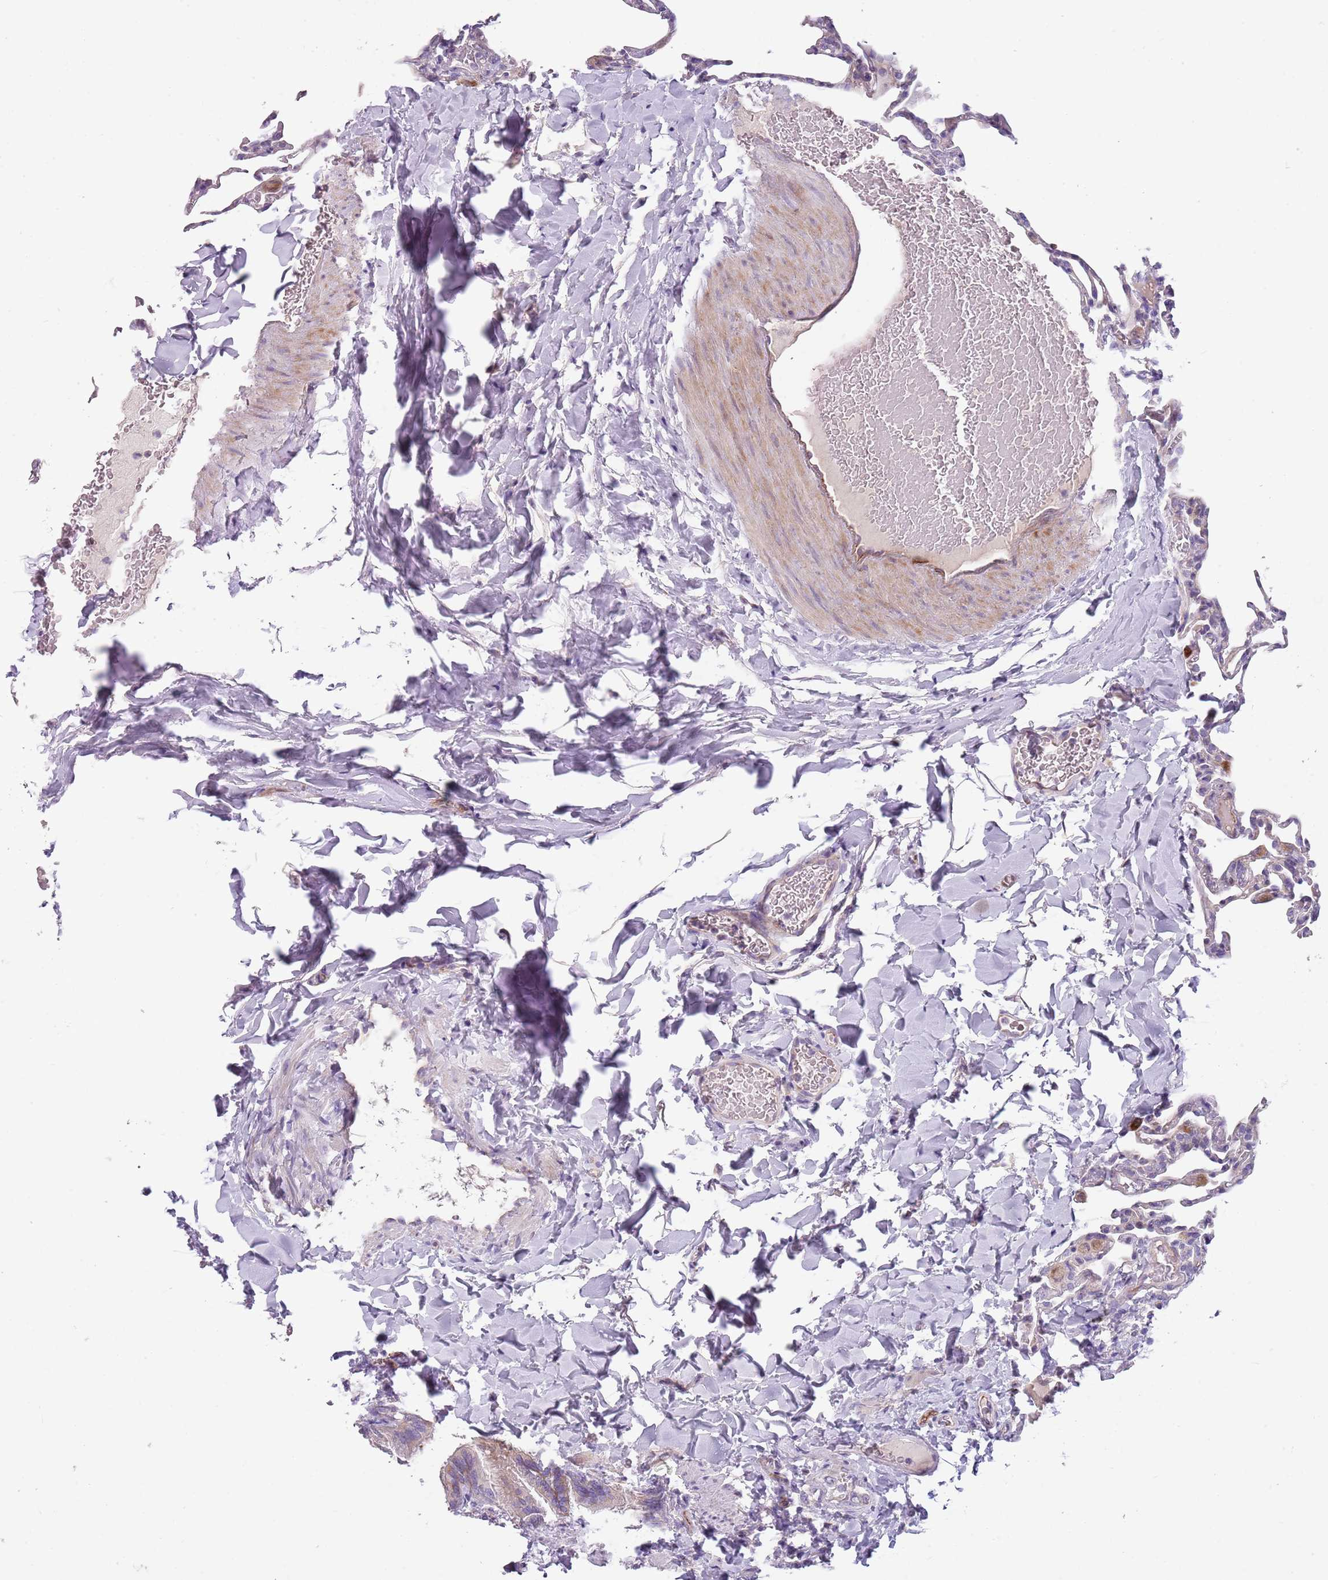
{"staining": {"intensity": "moderate", "quantity": "25%-75%", "location": "cytoplasmic/membranous"}, "tissue": "gallbladder", "cell_type": "Glandular cells", "image_type": "normal", "snomed": [{"axis": "morphology", "description": "Normal tissue, NOS"}, {"axis": "topography", "description": "Gallbladder"}], "caption": "The photomicrograph reveals immunohistochemical staining of unremarkable gallbladder. There is moderate cytoplasmic/membranous staining is seen in about 25%-75% of glandular cells.", "gene": "ZNF583", "patient": {"sex": "female", "age": 30}}